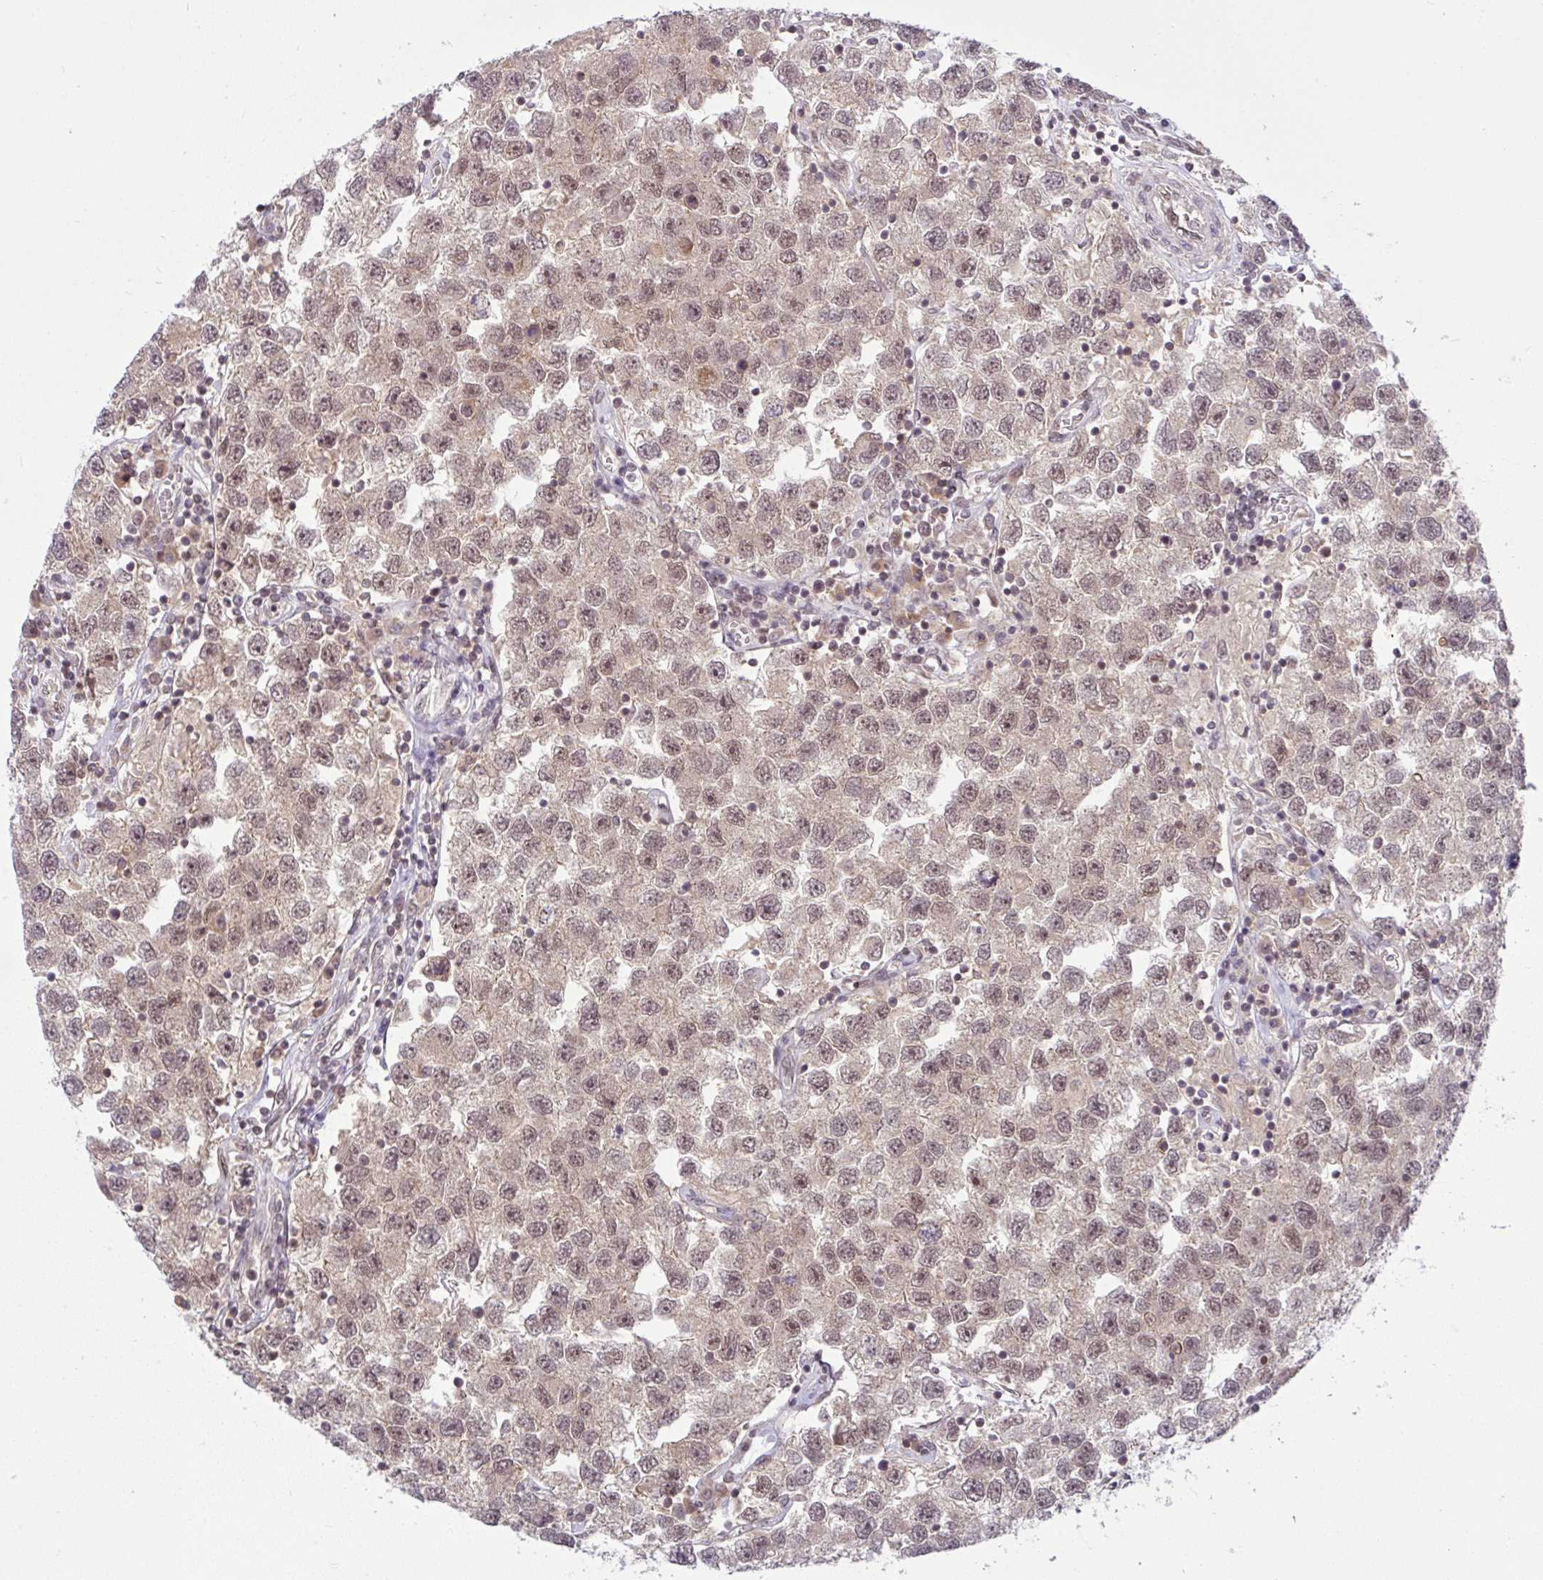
{"staining": {"intensity": "moderate", "quantity": ">75%", "location": "cytoplasmic/membranous,nuclear"}, "tissue": "testis cancer", "cell_type": "Tumor cells", "image_type": "cancer", "snomed": [{"axis": "morphology", "description": "Seminoma, NOS"}, {"axis": "topography", "description": "Testis"}], "caption": "About >75% of tumor cells in testis seminoma display moderate cytoplasmic/membranous and nuclear protein staining as visualized by brown immunohistochemical staining.", "gene": "KLF2", "patient": {"sex": "male", "age": 26}}